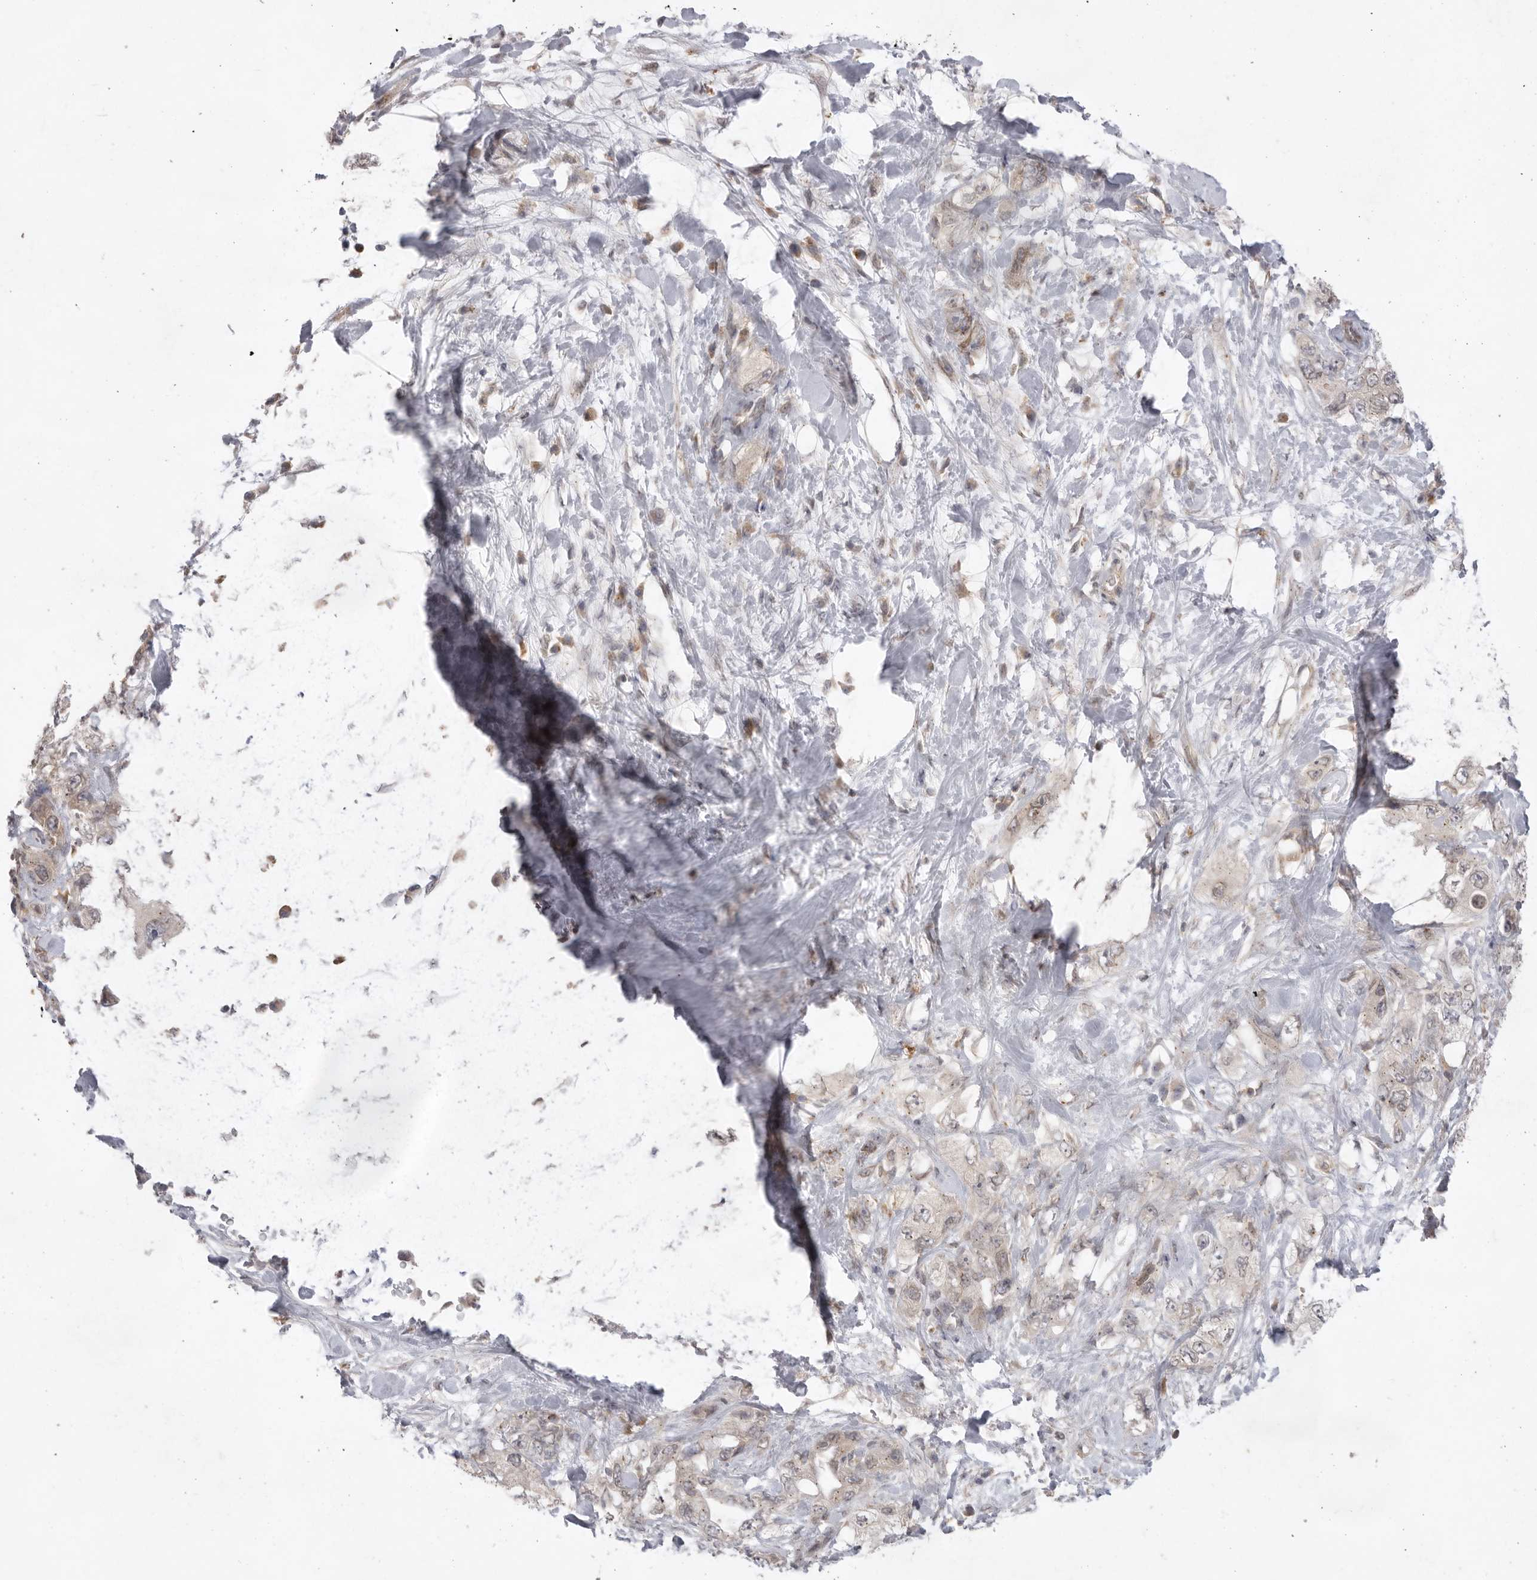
{"staining": {"intensity": "moderate", "quantity": "<25%", "location": "cytoplasmic/membranous"}, "tissue": "pancreatic cancer", "cell_type": "Tumor cells", "image_type": "cancer", "snomed": [{"axis": "morphology", "description": "Adenocarcinoma, NOS"}, {"axis": "topography", "description": "Pancreas"}], "caption": "Protein analysis of pancreatic cancer (adenocarcinoma) tissue shows moderate cytoplasmic/membranous expression in about <25% of tumor cells.", "gene": "TLR3", "patient": {"sex": "female", "age": 73}}